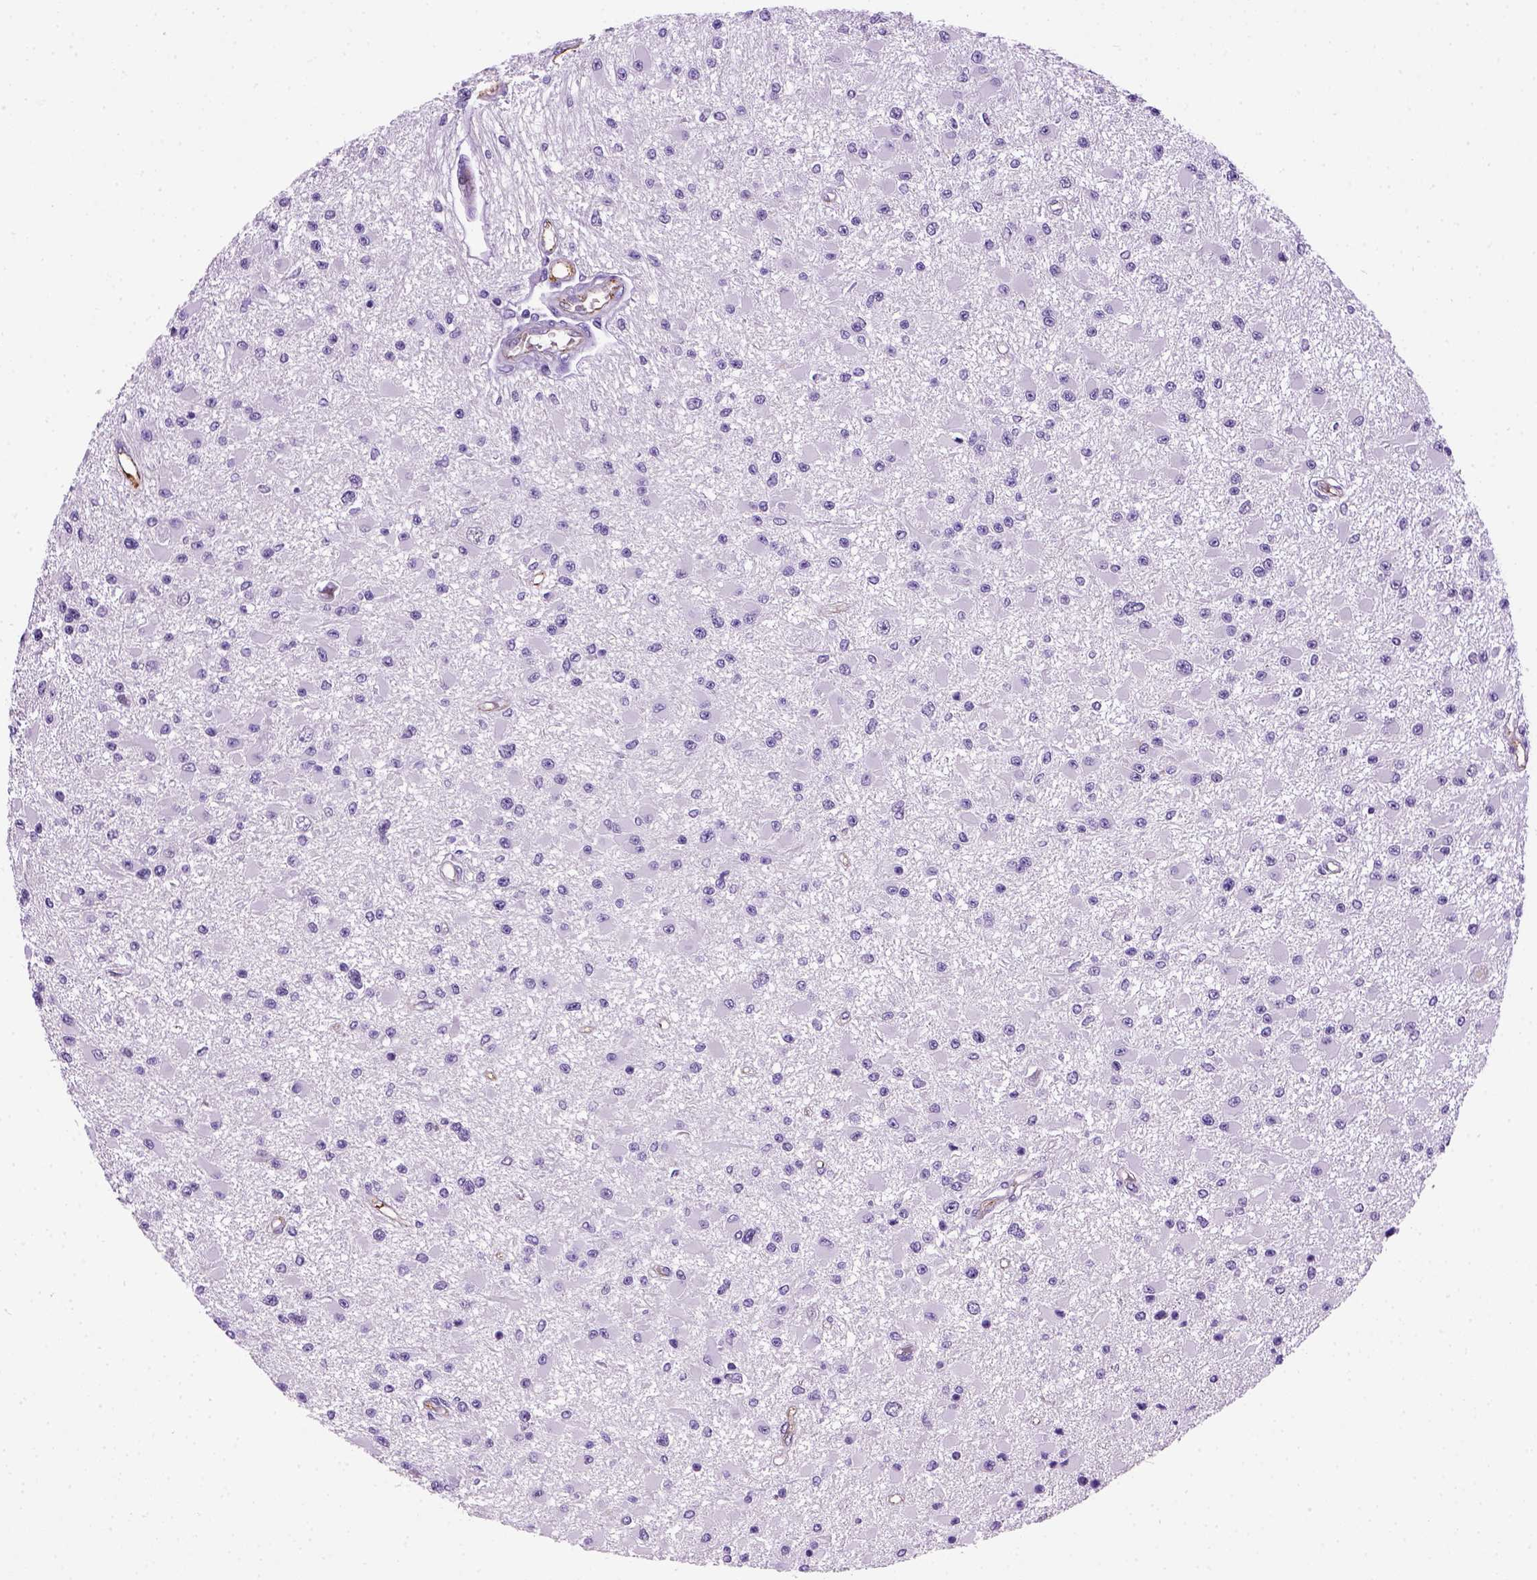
{"staining": {"intensity": "negative", "quantity": "none", "location": "none"}, "tissue": "glioma", "cell_type": "Tumor cells", "image_type": "cancer", "snomed": [{"axis": "morphology", "description": "Glioma, malignant, High grade"}, {"axis": "topography", "description": "Brain"}], "caption": "This is an immunohistochemistry histopathology image of glioma. There is no staining in tumor cells.", "gene": "VWF", "patient": {"sex": "male", "age": 54}}